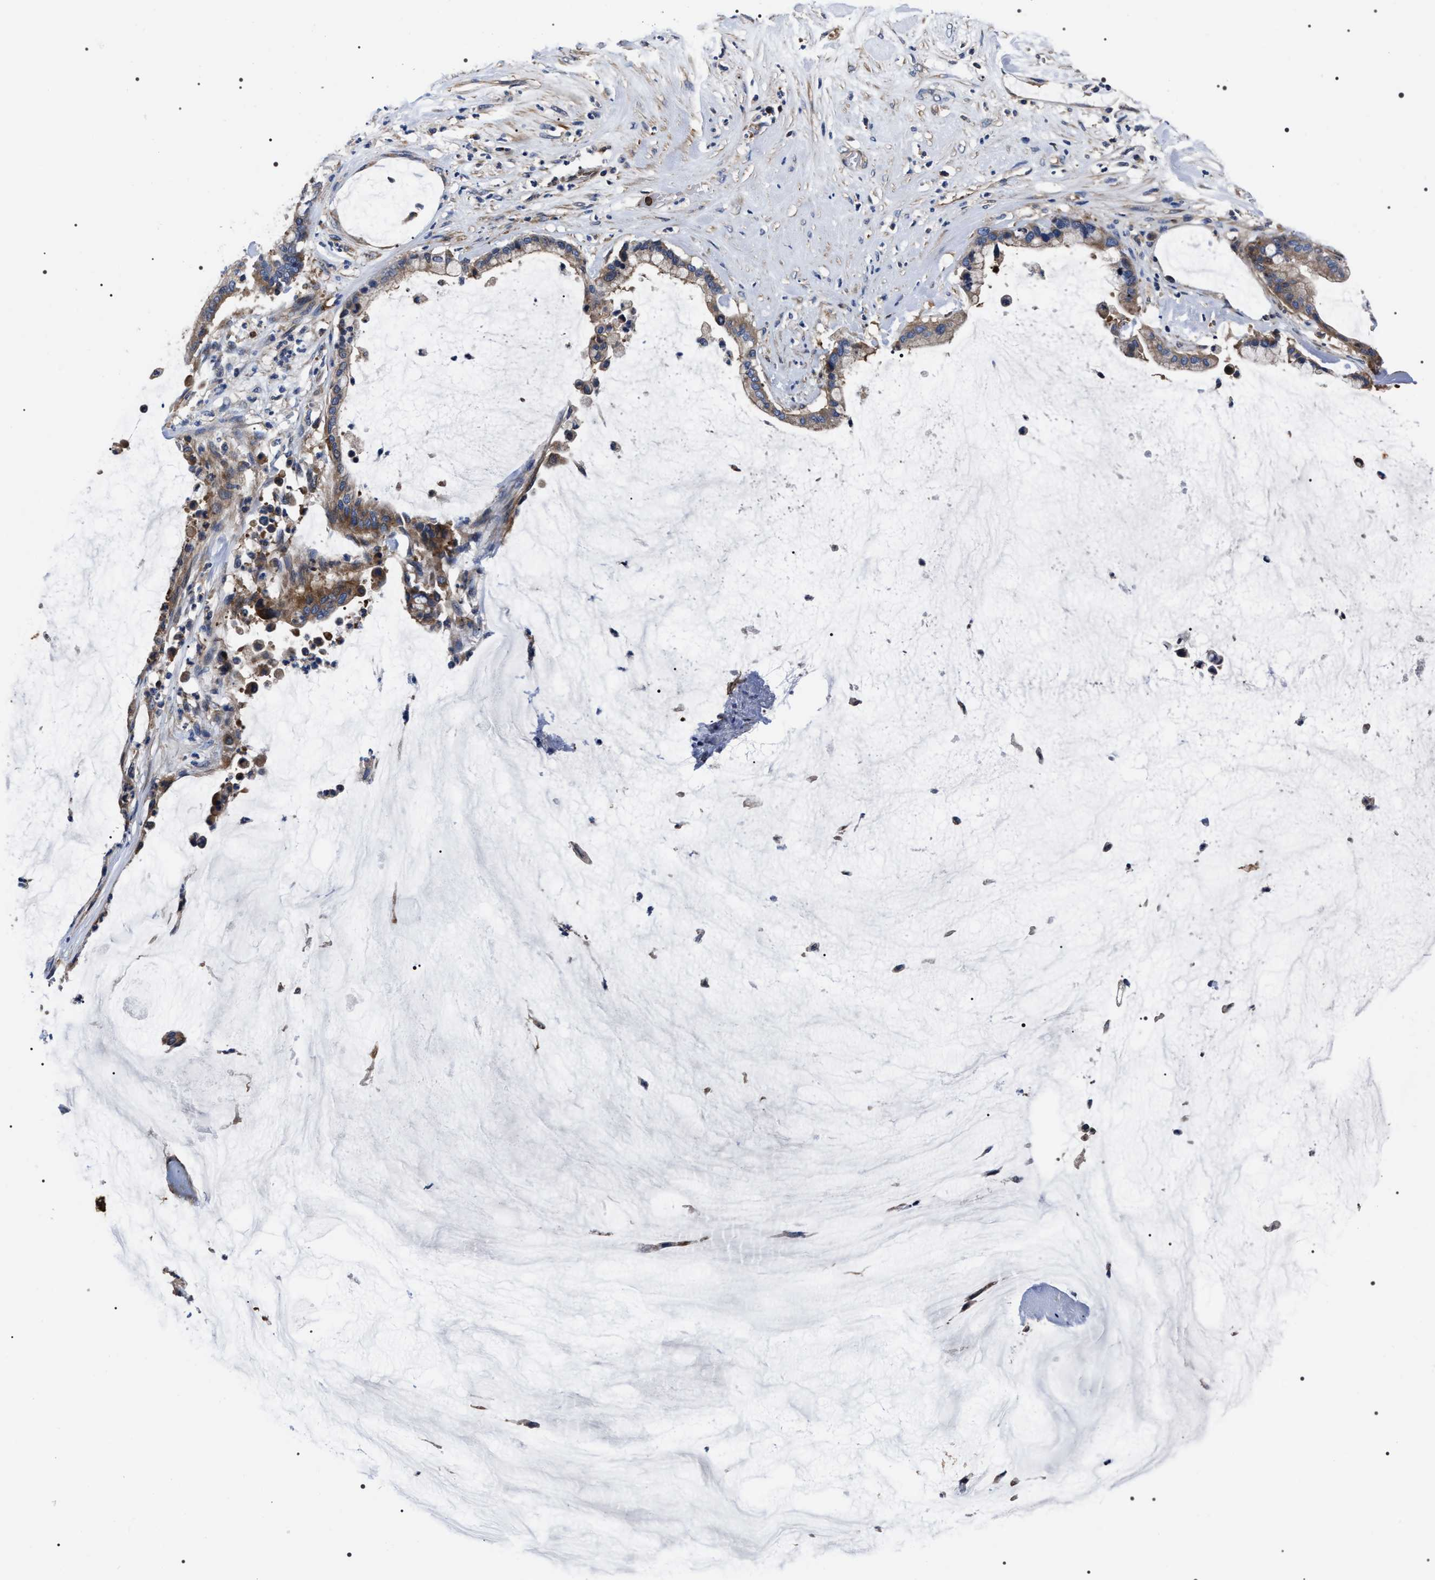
{"staining": {"intensity": "moderate", "quantity": "<25%", "location": "cytoplasmic/membranous"}, "tissue": "pancreatic cancer", "cell_type": "Tumor cells", "image_type": "cancer", "snomed": [{"axis": "morphology", "description": "Adenocarcinoma, NOS"}, {"axis": "topography", "description": "Pancreas"}], "caption": "Moderate cytoplasmic/membranous staining for a protein is seen in approximately <25% of tumor cells of pancreatic adenocarcinoma using IHC.", "gene": "MIS18A", "patient": {"sex": "male", "age": 41}}